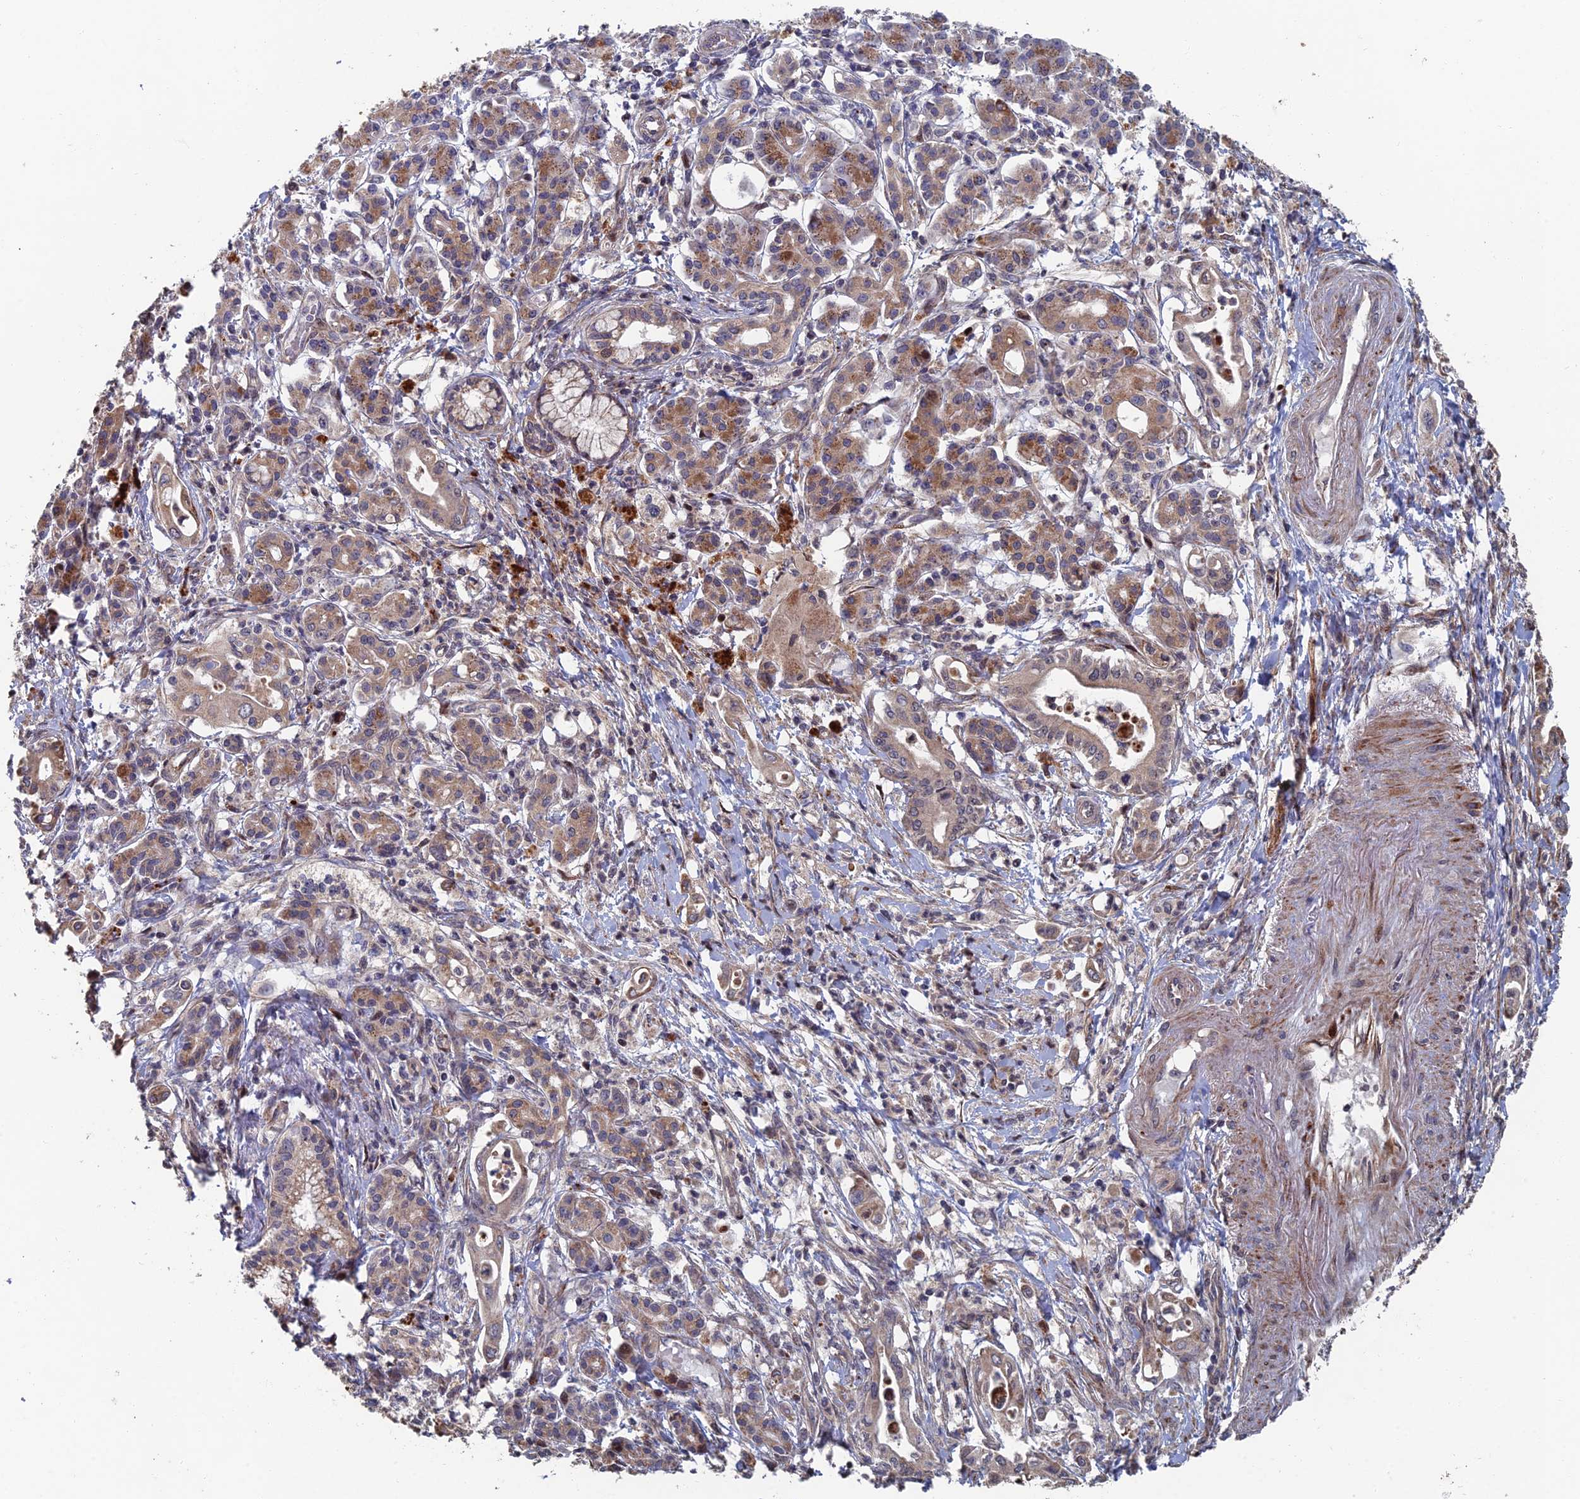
{"staining": {"intensity": "moderate", "quantity": "<25%", "location": "cytoplasmic/membranous"}, "tissue": "pancreatic cancer", "cell_type": "Tumor cells", "image_type": "cancer", "snomed": [{"axis": "morphology", "description": "Adenocarcinoma, NOS"}, {"axis": "topography", "description": "Pancreas"}], "caption": "Protein analysis of pancreatic adenocarcinoma tissue demonstrates moderate cytoplasmic/membranous expression in about <25% of tumor cells.", "gene": "GTF2IRD1", "patient": {"sex": "female", "age": 77}}